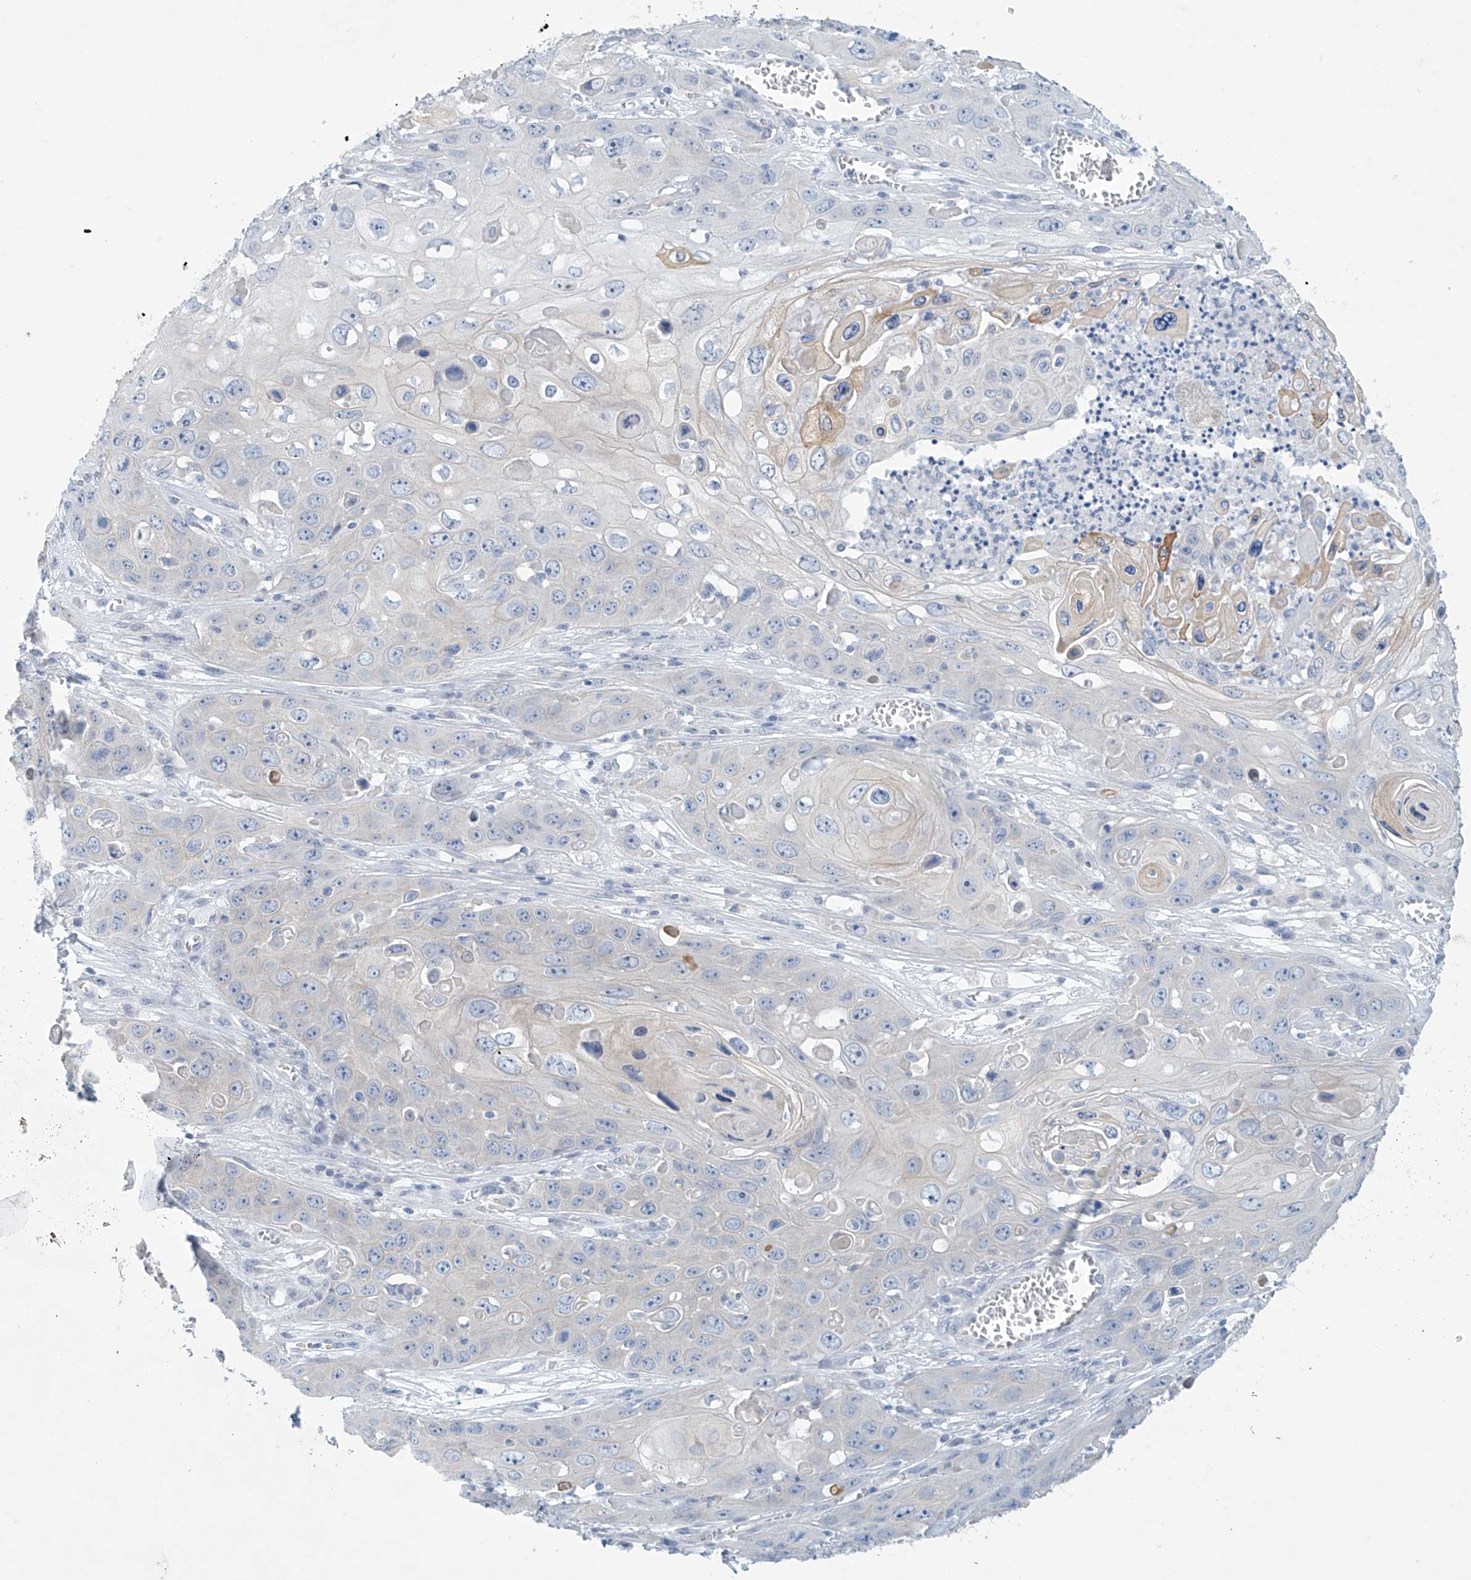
{"staining": {"intensity": "negative", "quantity": "none", "location": "none"}, "tissue": "skin cancer", "cell_type": "Tumor cells", "image_type": "cancer", "snomed": [{"axis": "morphology", "description": "Squamous cell carcinoma, NOS"}, {"axis": "topography", "description": "Skin"}], "caption": "Immunohistochemical staining of human squamous cell carcinoma (skin) reveals no significant positivity in tumor cells.", "gene": "SLC35A5", "patient": {"sex": "male", "age": 55}}